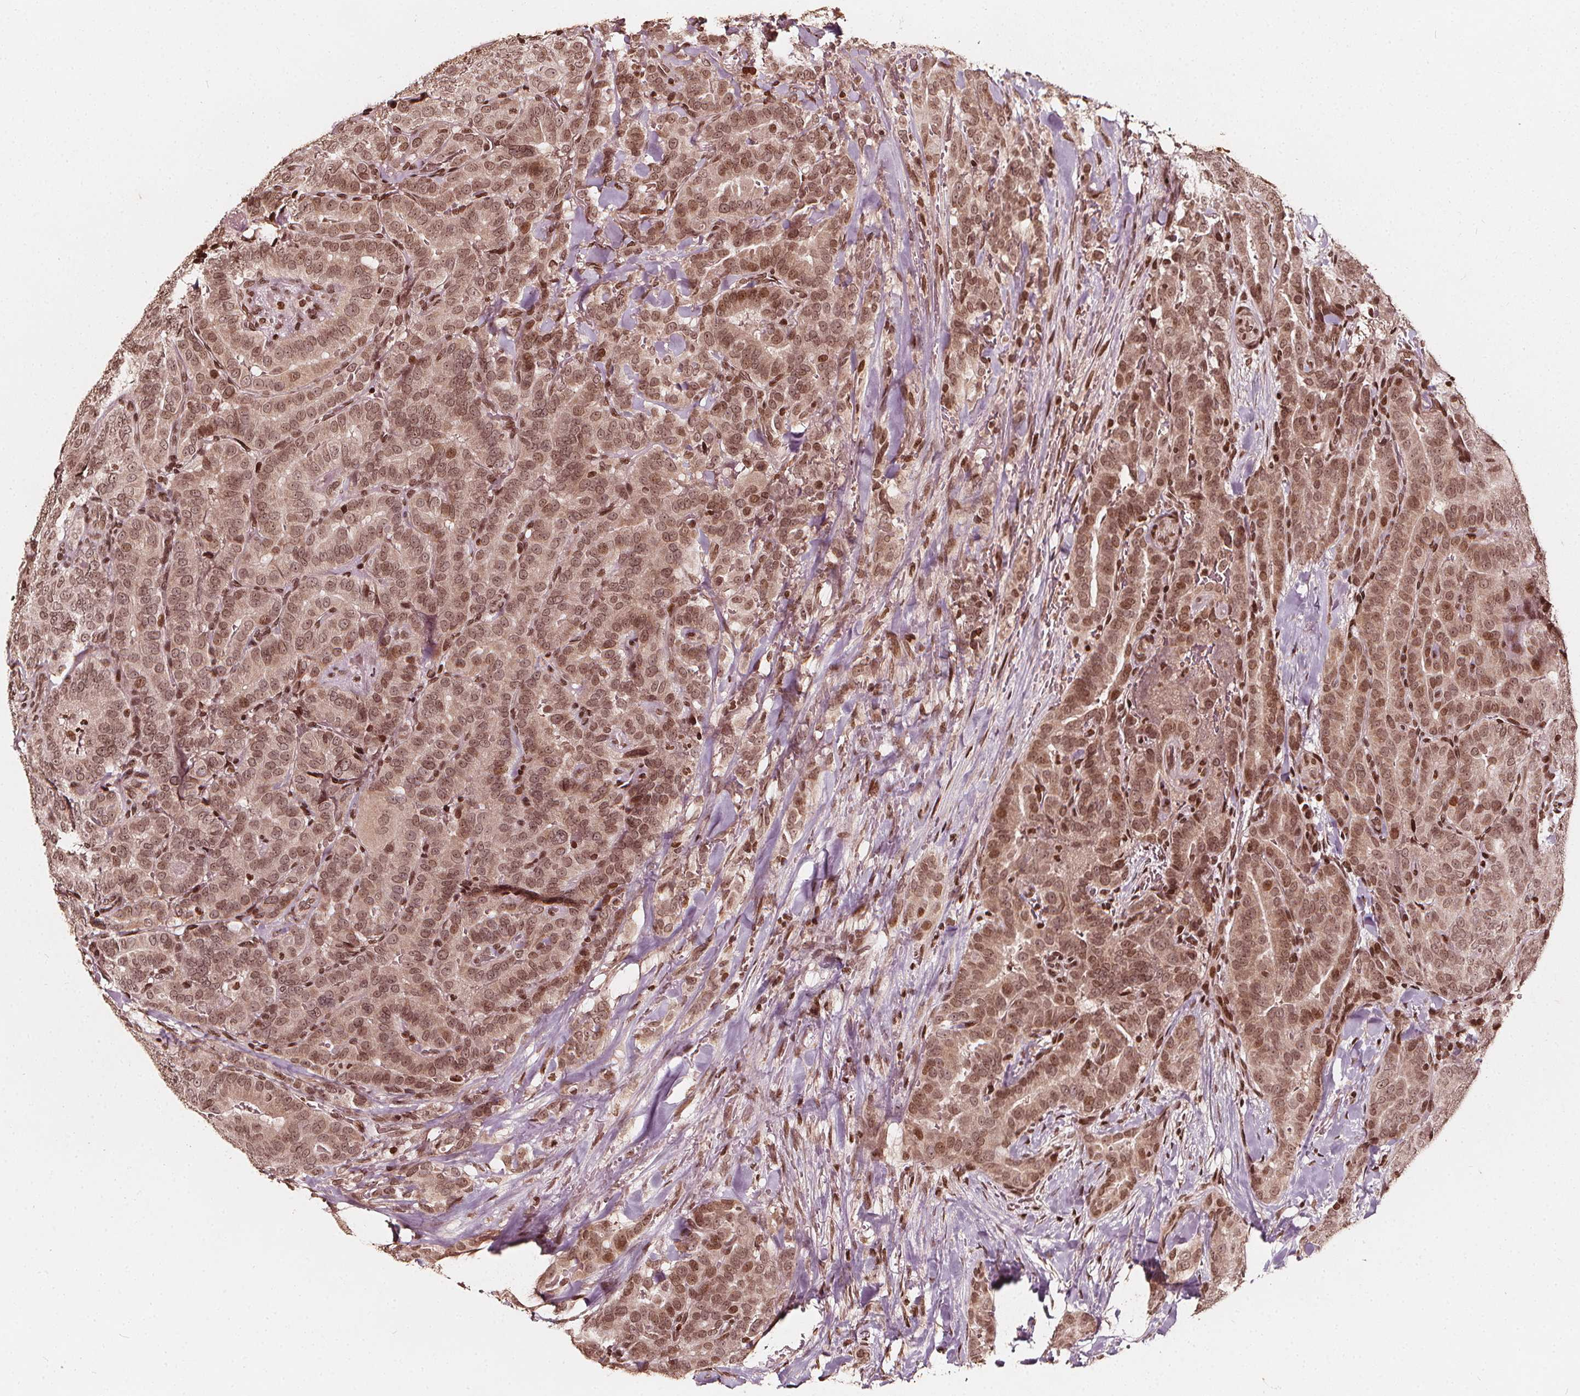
{"staining": {"intensity": "weak", "quantity": ">75%", "location": "nuclear"}, "tissue": "thyroid cancer", "cell_type": "Tumor cells", "image_type": "cancer", "snomed": [{"axis": "morphology", "description": "Papillary adenocarcinoma, NOS"}, {"axis": "topography", "description": "Thyroid gland"}], "caption": "Papillary adenocarcinoma (thyroid) was stained to show a protein in brown. There is low levels of weak nuclear positivity in approximately >75% of tumor cells.", "gene": "H3C14", "patient": {"sex": "male", "age": 61}}